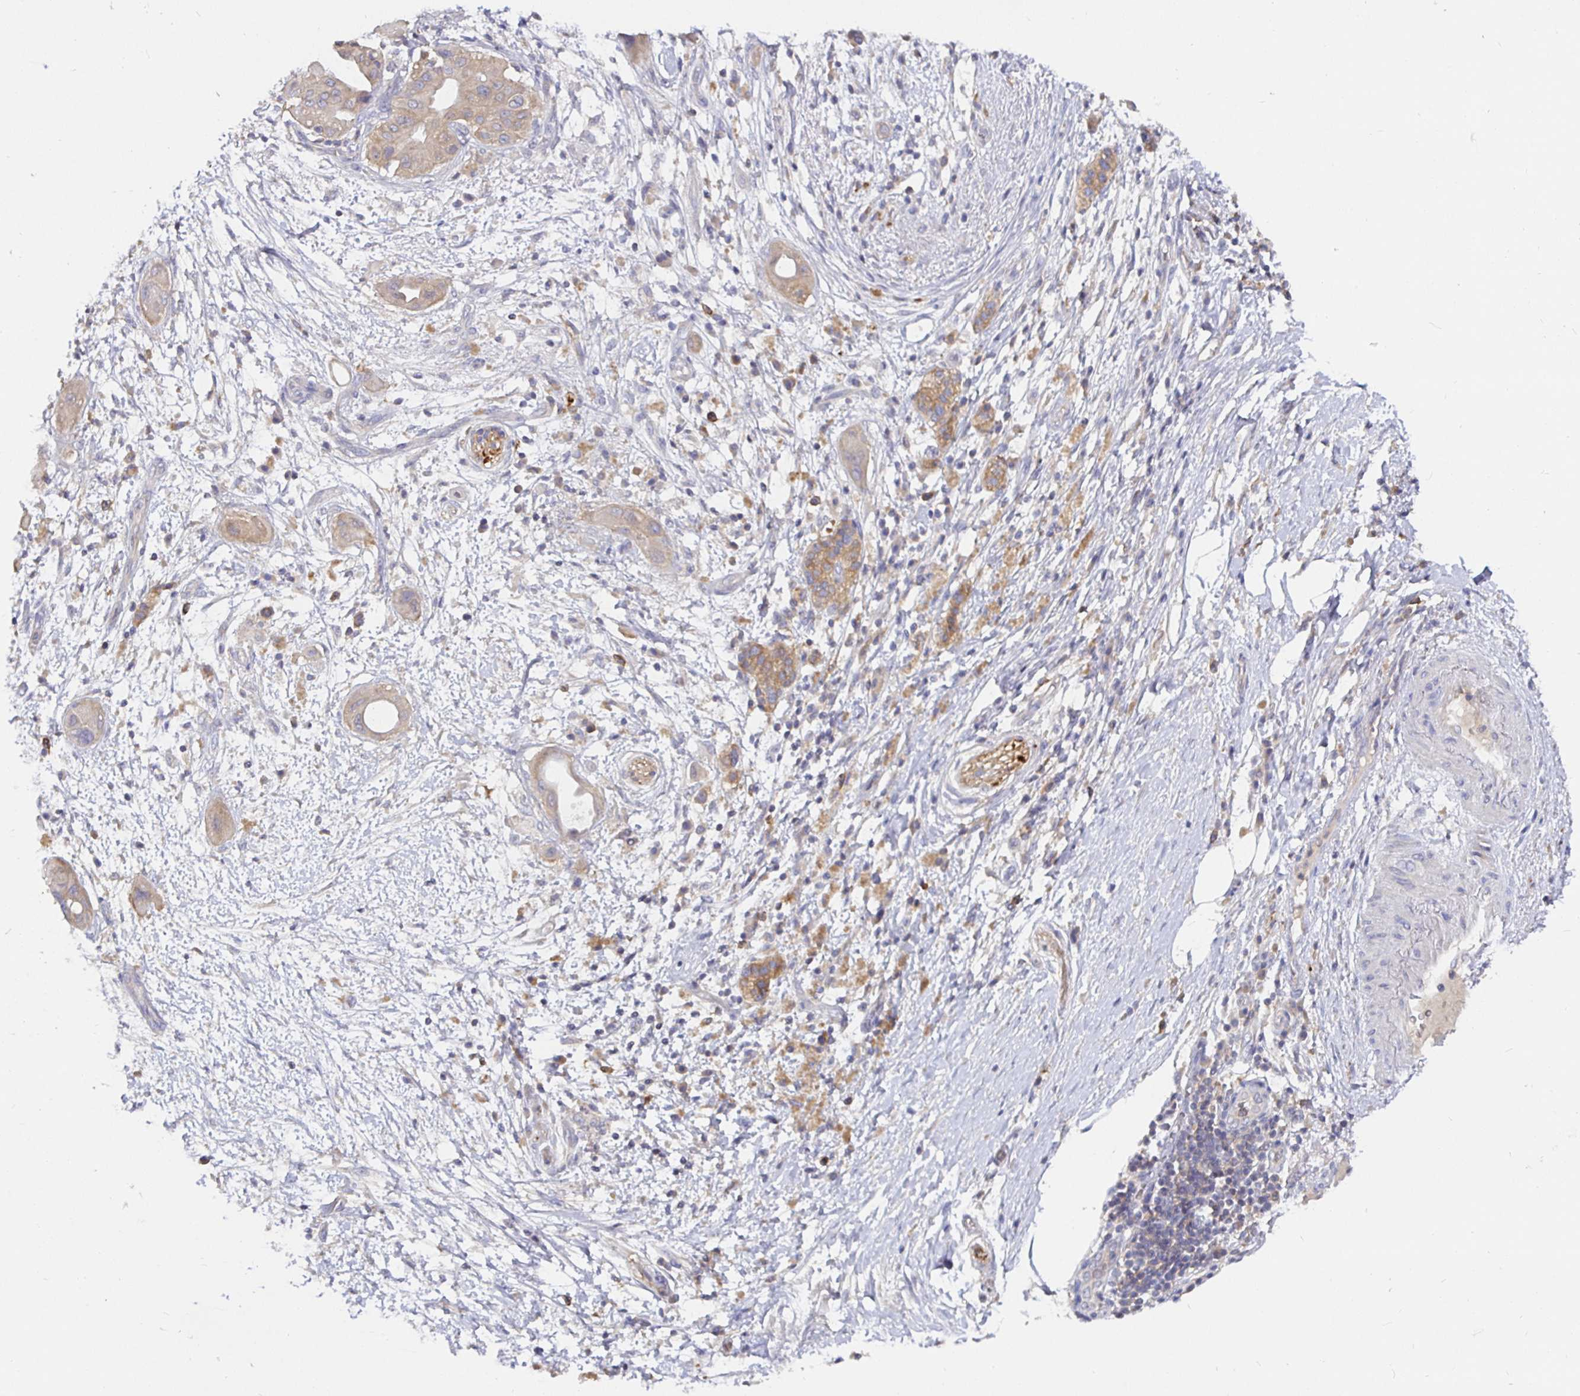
{"staining": {"intensity": "weak", "quantity": "<25%", "location": "cytoplasmic/membranous"}, "tissue": "pancreatic cancer", "cell_type": "Tumor cells", "image_type": "cancer", "snomed": [{"axis": "morphology", "description": "Adenocarcinoma, NOS"}, {"axis": "topography", "description": "Pancreas"}], "caption": "Pancreatic cancer was stained to show a protein in brown. There is no significant staining in tumor cells.", "gene": "KIF21A", "patient": {"sex": "male", "age": 68}}